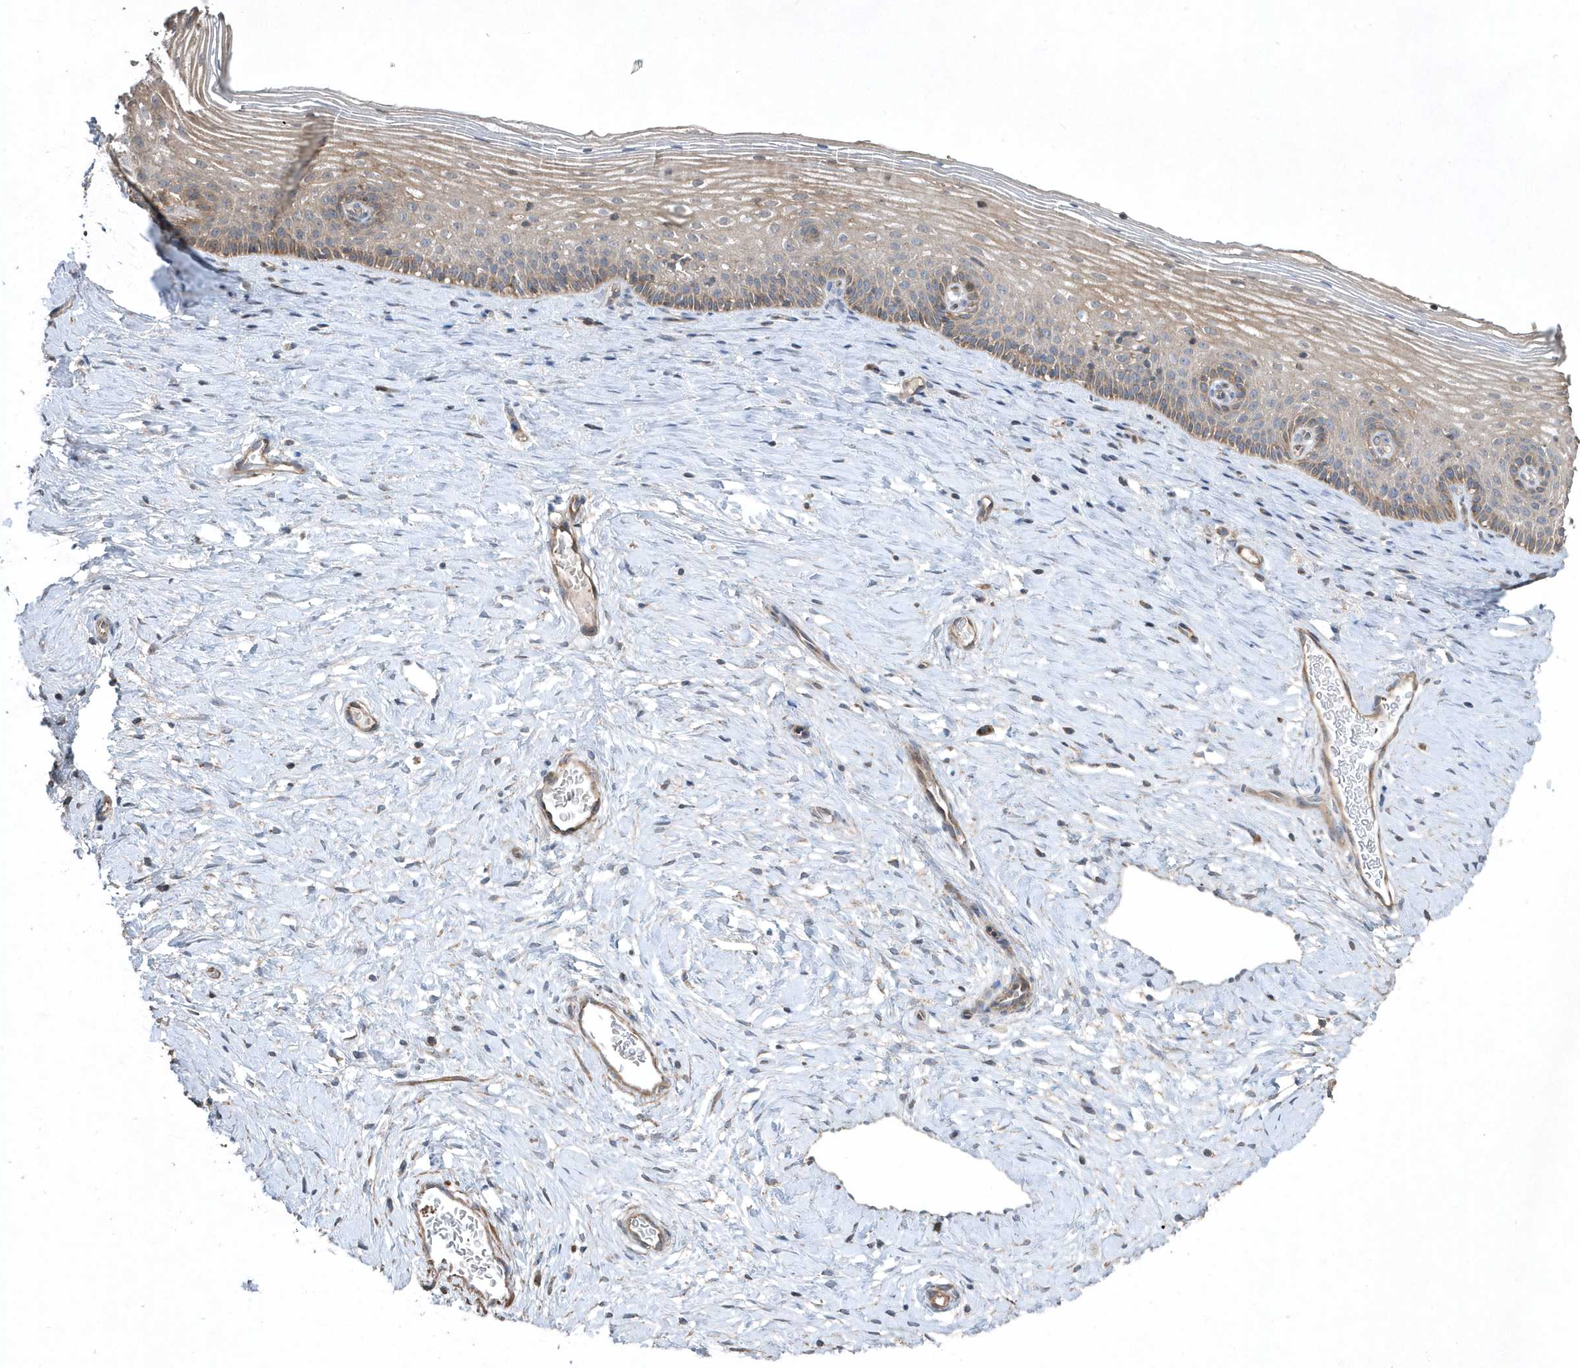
{"staining": {"intensity": "moderate", "quantity": "25%-75%", "location": "cytoplasmic/membranous"}, "tissue": "cervix", "cell_type": "Glandular cells", "image_type": "normal", "snomed": [{"axis": "morphology", "description": "Normal tissue, NOS"}, {"axis": "topography", "description": "Cervix"}], "caption": "Immunohistochemistry of unremarkable cervix displays medium levels of moderate cytoplasmic/membranous expression in about 25%-75% of glandular cells.", "gene": "SENP8", "patient": {"sex": "female", "age": 33}}